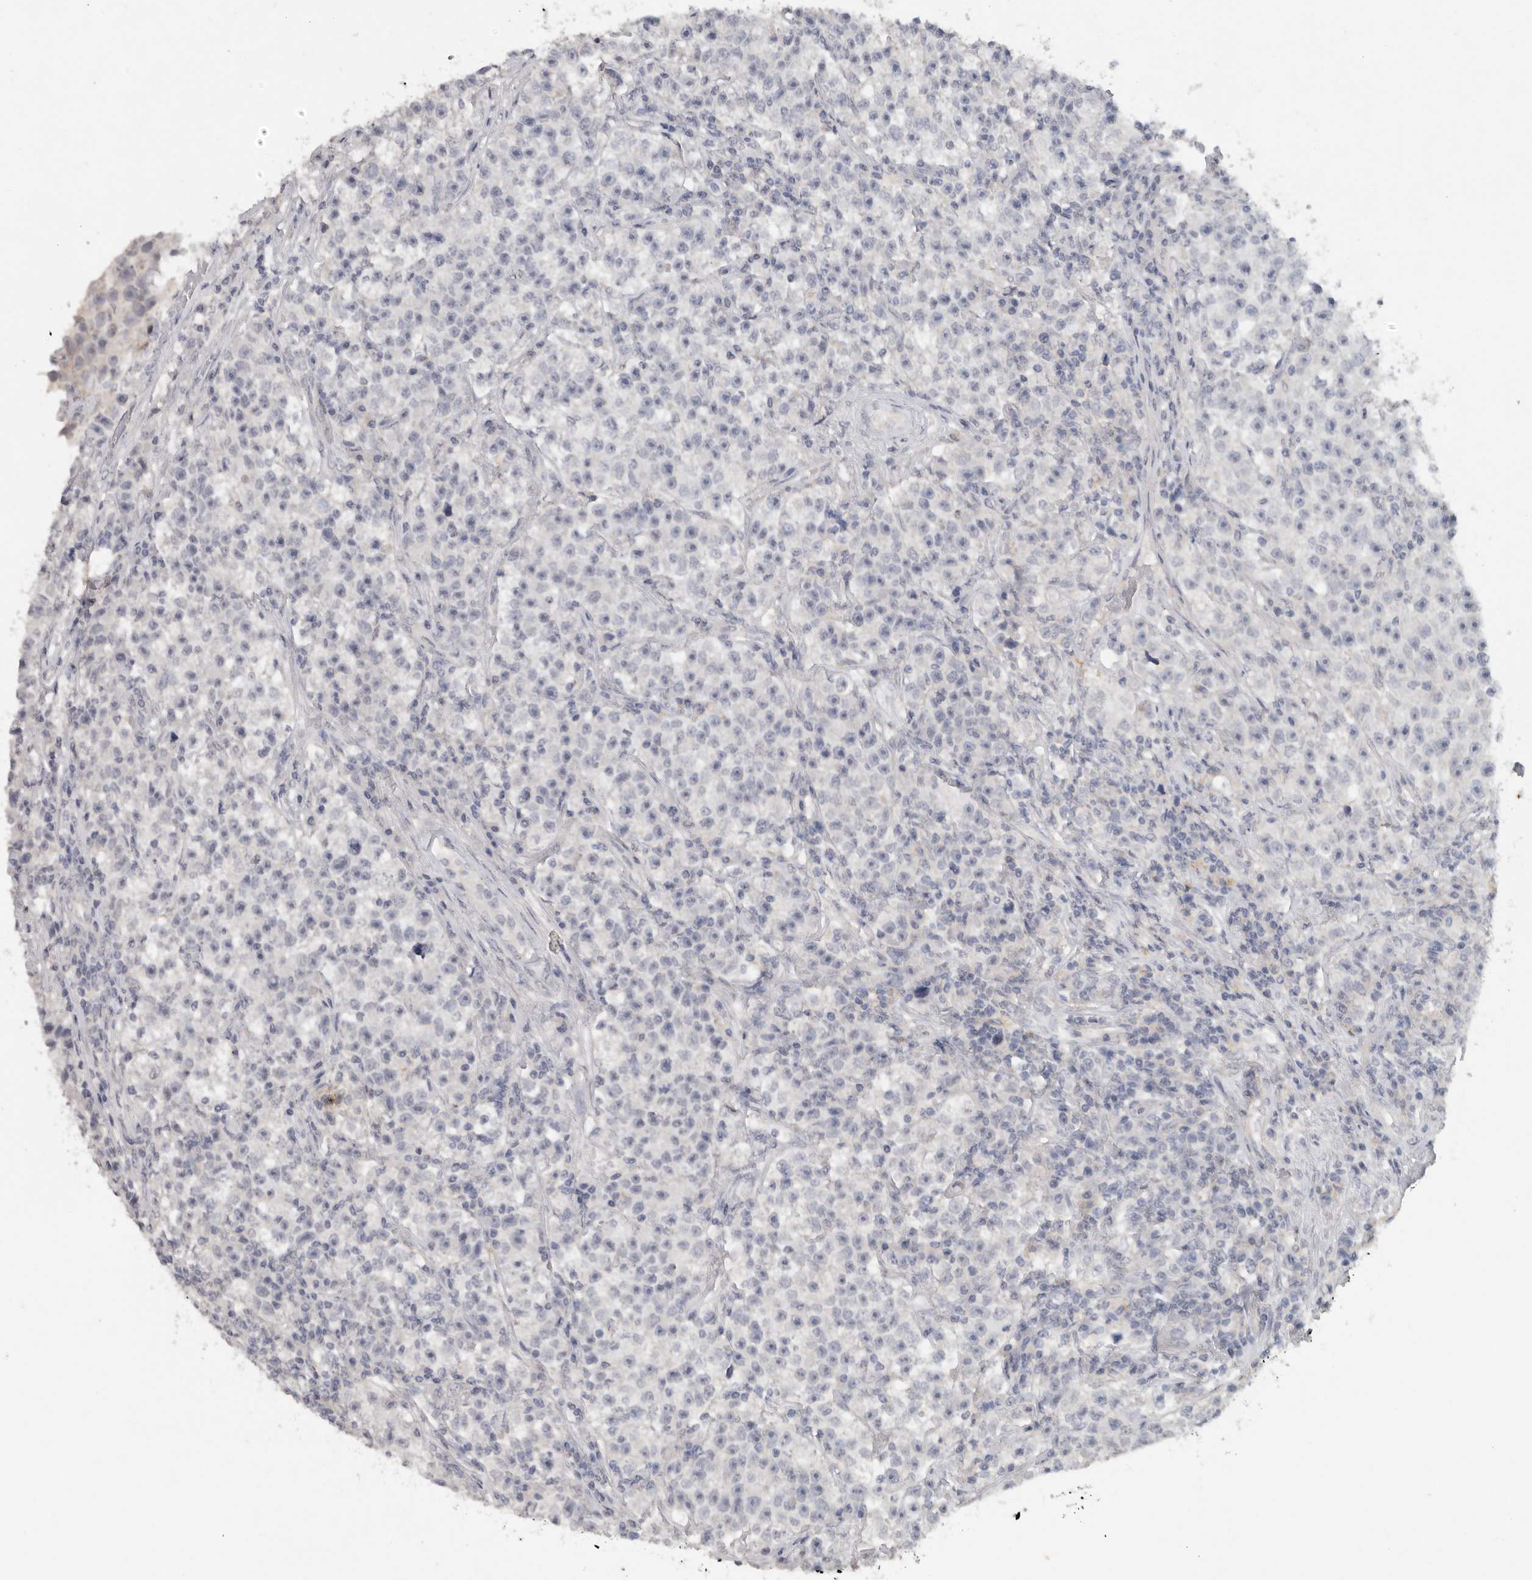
{"staining": {"intensity": "negative", "quantity": "none", "location": "none"}, "tissue": "testis cancer", "cell_type": "Tumor cells", "image_type": "cancer", "snomed": [{"axis": "morphology", "description": "Seminoma, NOS"}, {"axis": "topography", "description": "Testis"}], "caption": "High power microscopy photomicrograph of an immunohistochemistry image of testis seminoma, revealing no significant expression in tumor cells.", "gene": "REG4", "patient": {"sex": "male", "age": 22}}